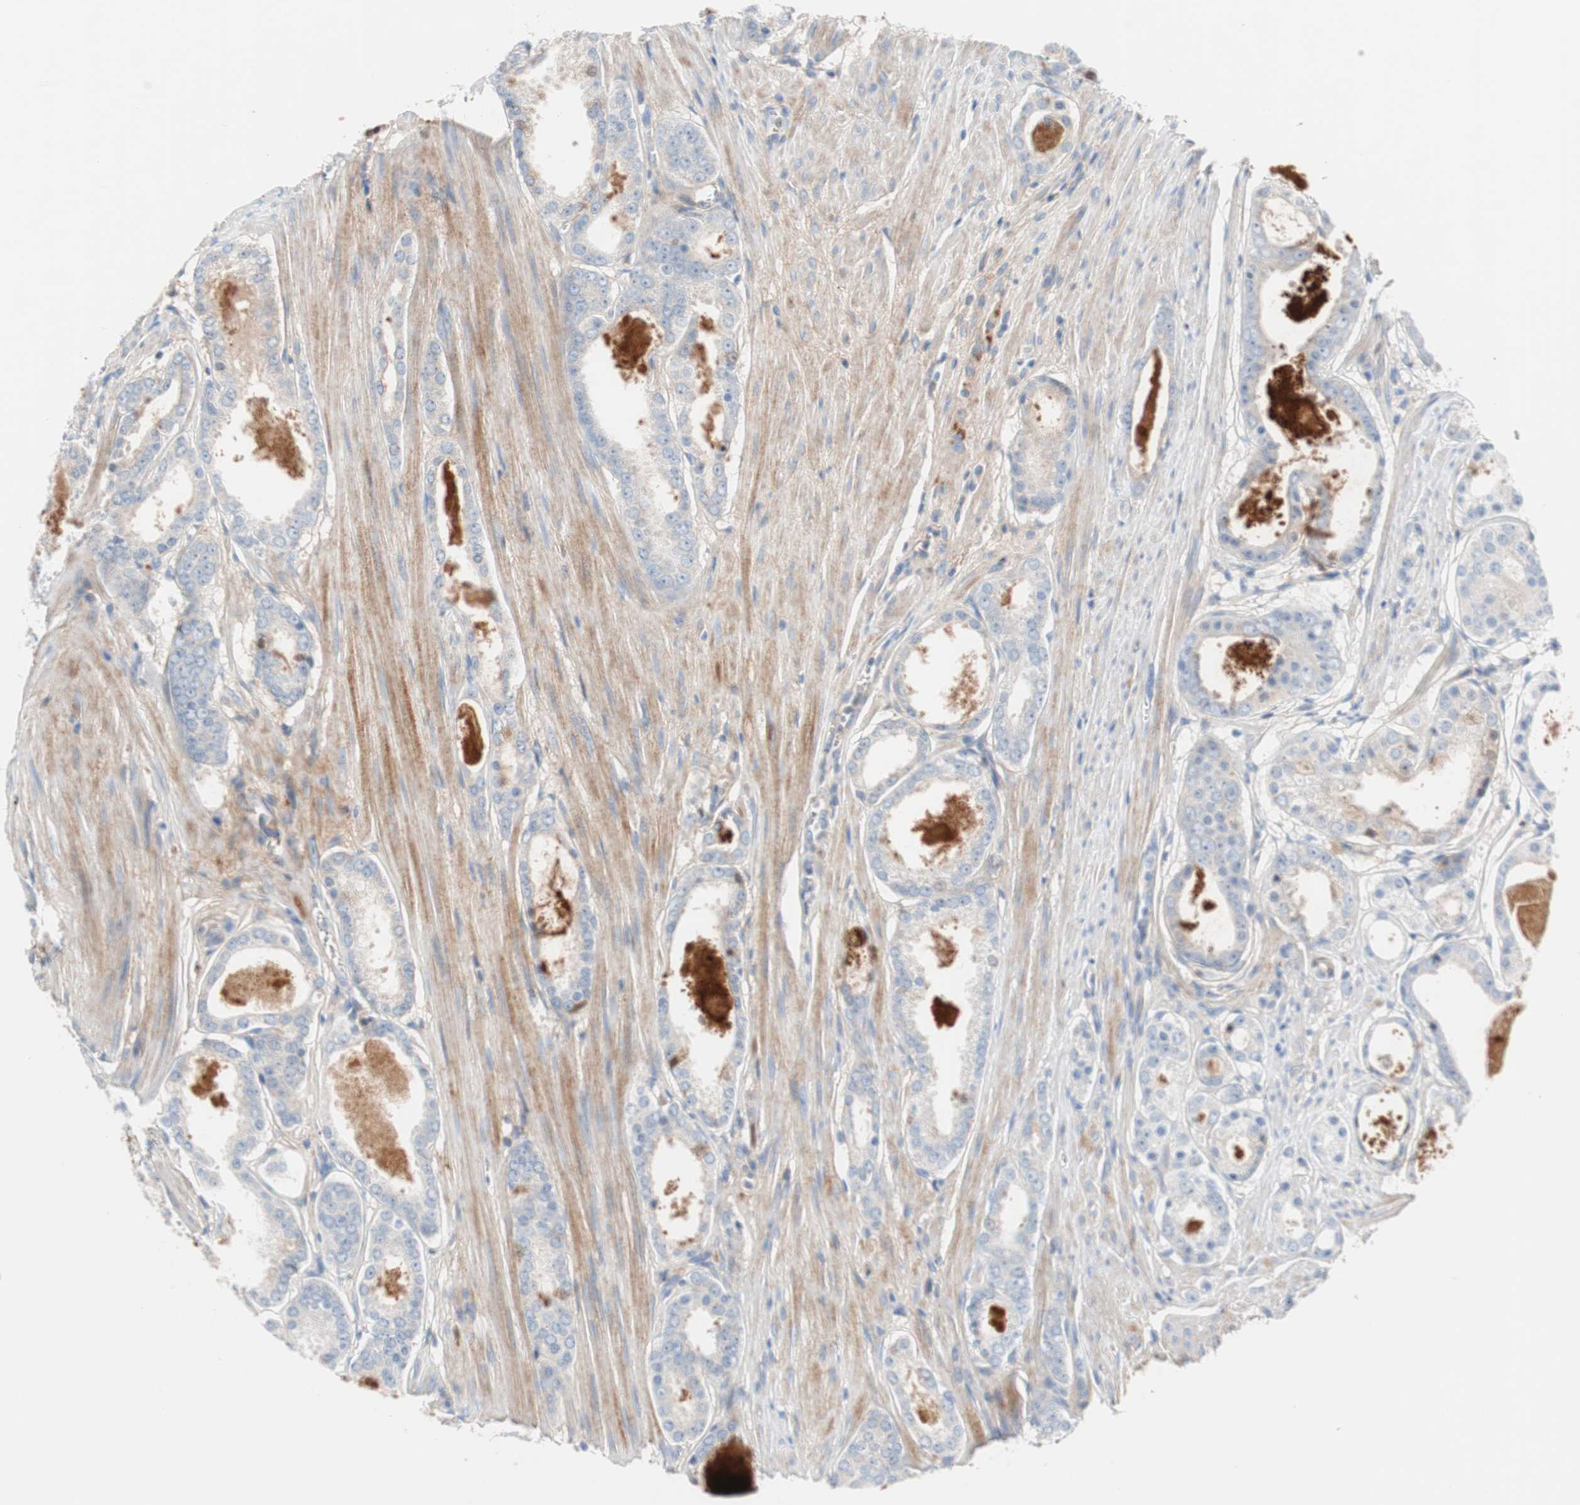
{"staining": {"intensity": "negative", "quantity": "none", "location": "none"}, "tissue": "prostate cancer", "cell_type": "Tumor cells", "image_type": "cancer", "snomed": [{"axis": "morphology", "description": "Adenocarcinoma, Low grade"}, {"axis": "topography", "description": "Prostate"}], "caption": "Tumor cells show no significant protein positivity in prostate cancer.", "gene": "RBP4", "patient": {"sex": "male", "age": 57}}